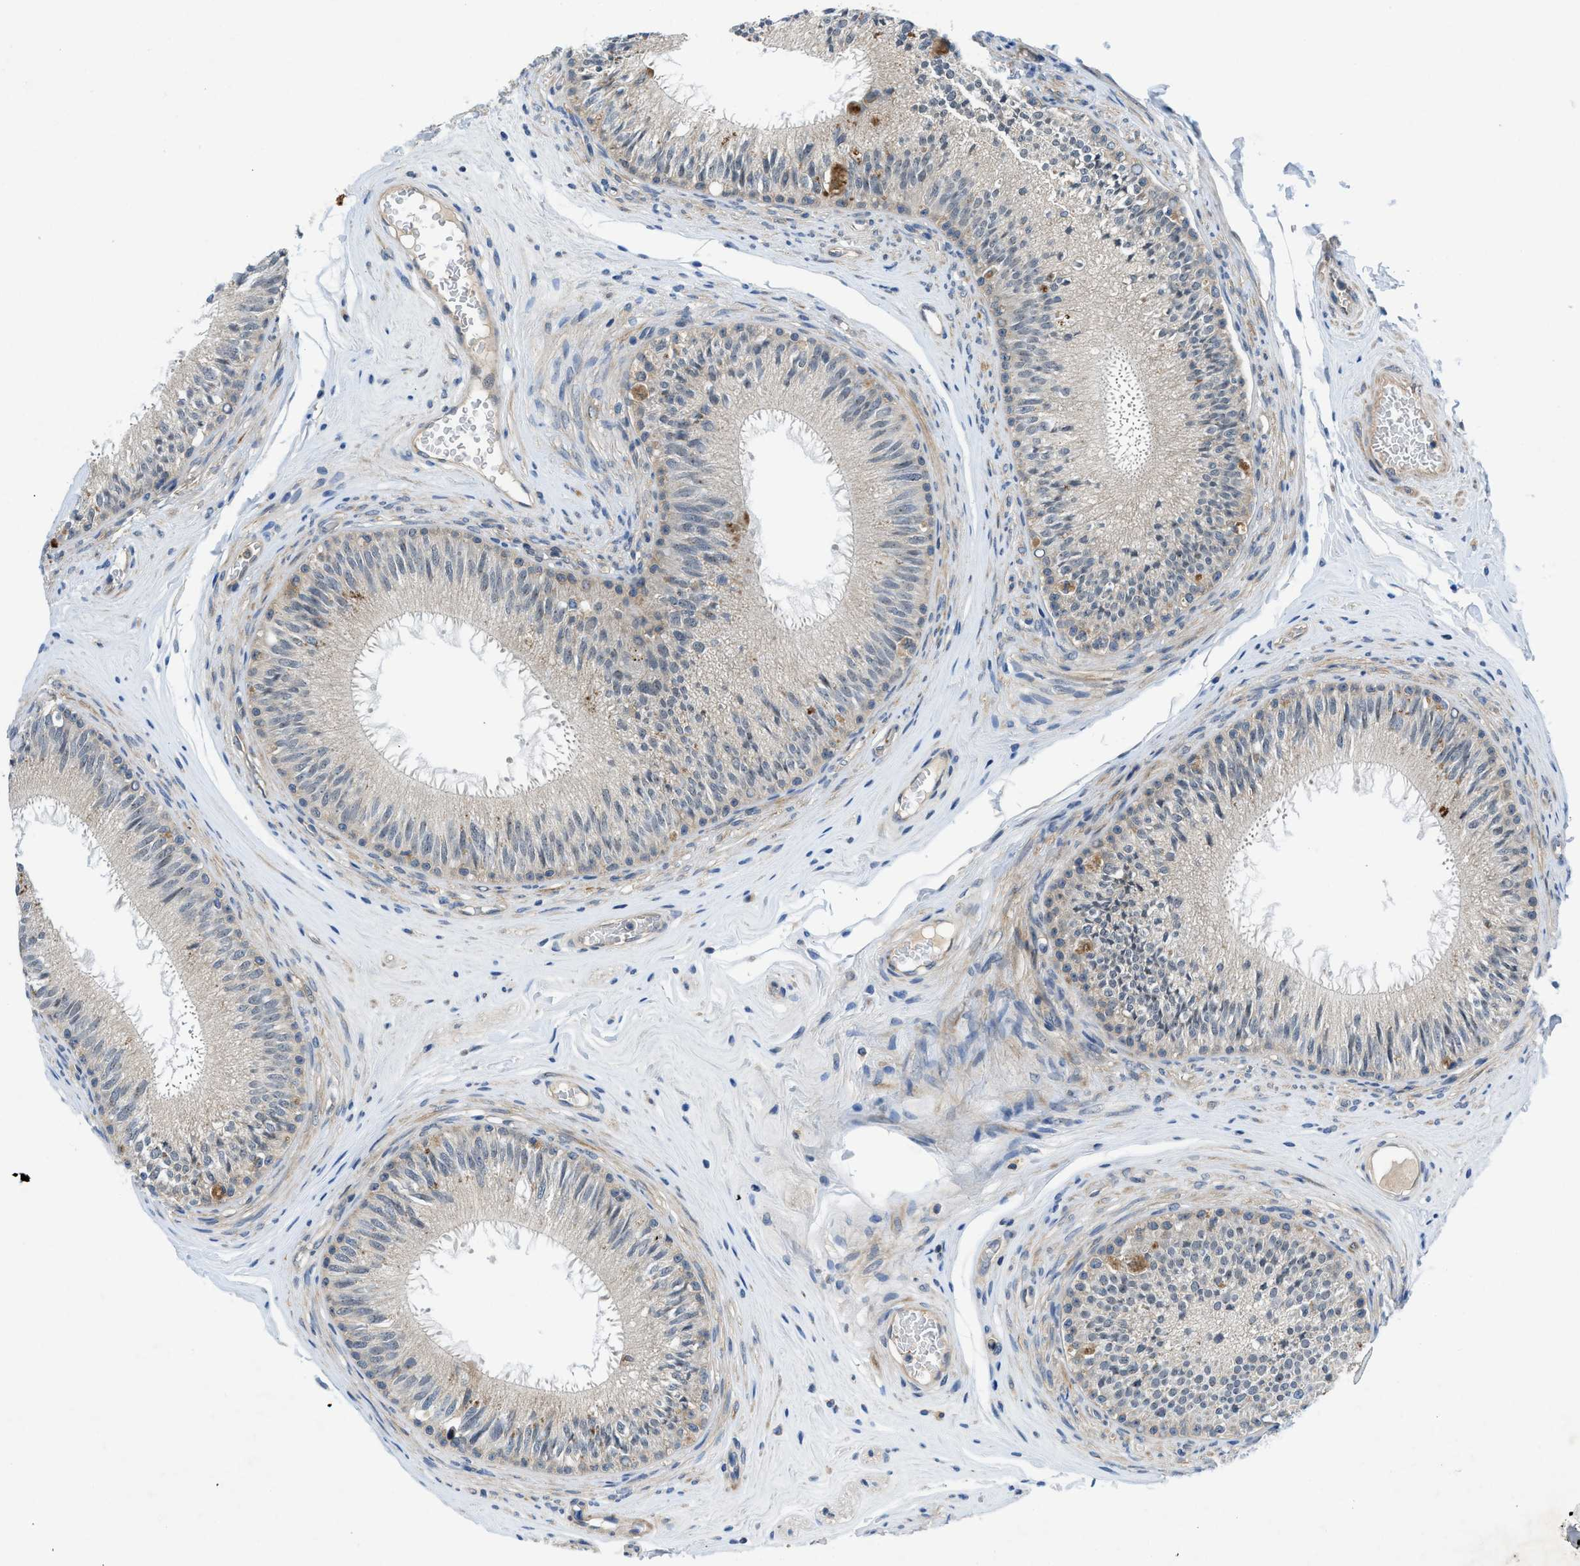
{"staining": {"intensity": "negative", "quantity": "none", "location": "none"}, "tissue": "epididymis", "cell_type": "Glandular cells", "image_type": "normal", "snomed": [{"axis": "morphology", "description": "Normal tissue, NOS"}, {"axis": "topography", "description": "Testis"}, {"axis": "topography", "description": "Epididymis"}], "caption": "High magnification brightfield microscopy of benign epididymis stained with DAB (brown) and counterstained with hematoxylin (blue): glandular cells show no significant positivity.", "gene": "PANX1", "patient": {"sex": "male", "age": 36}}